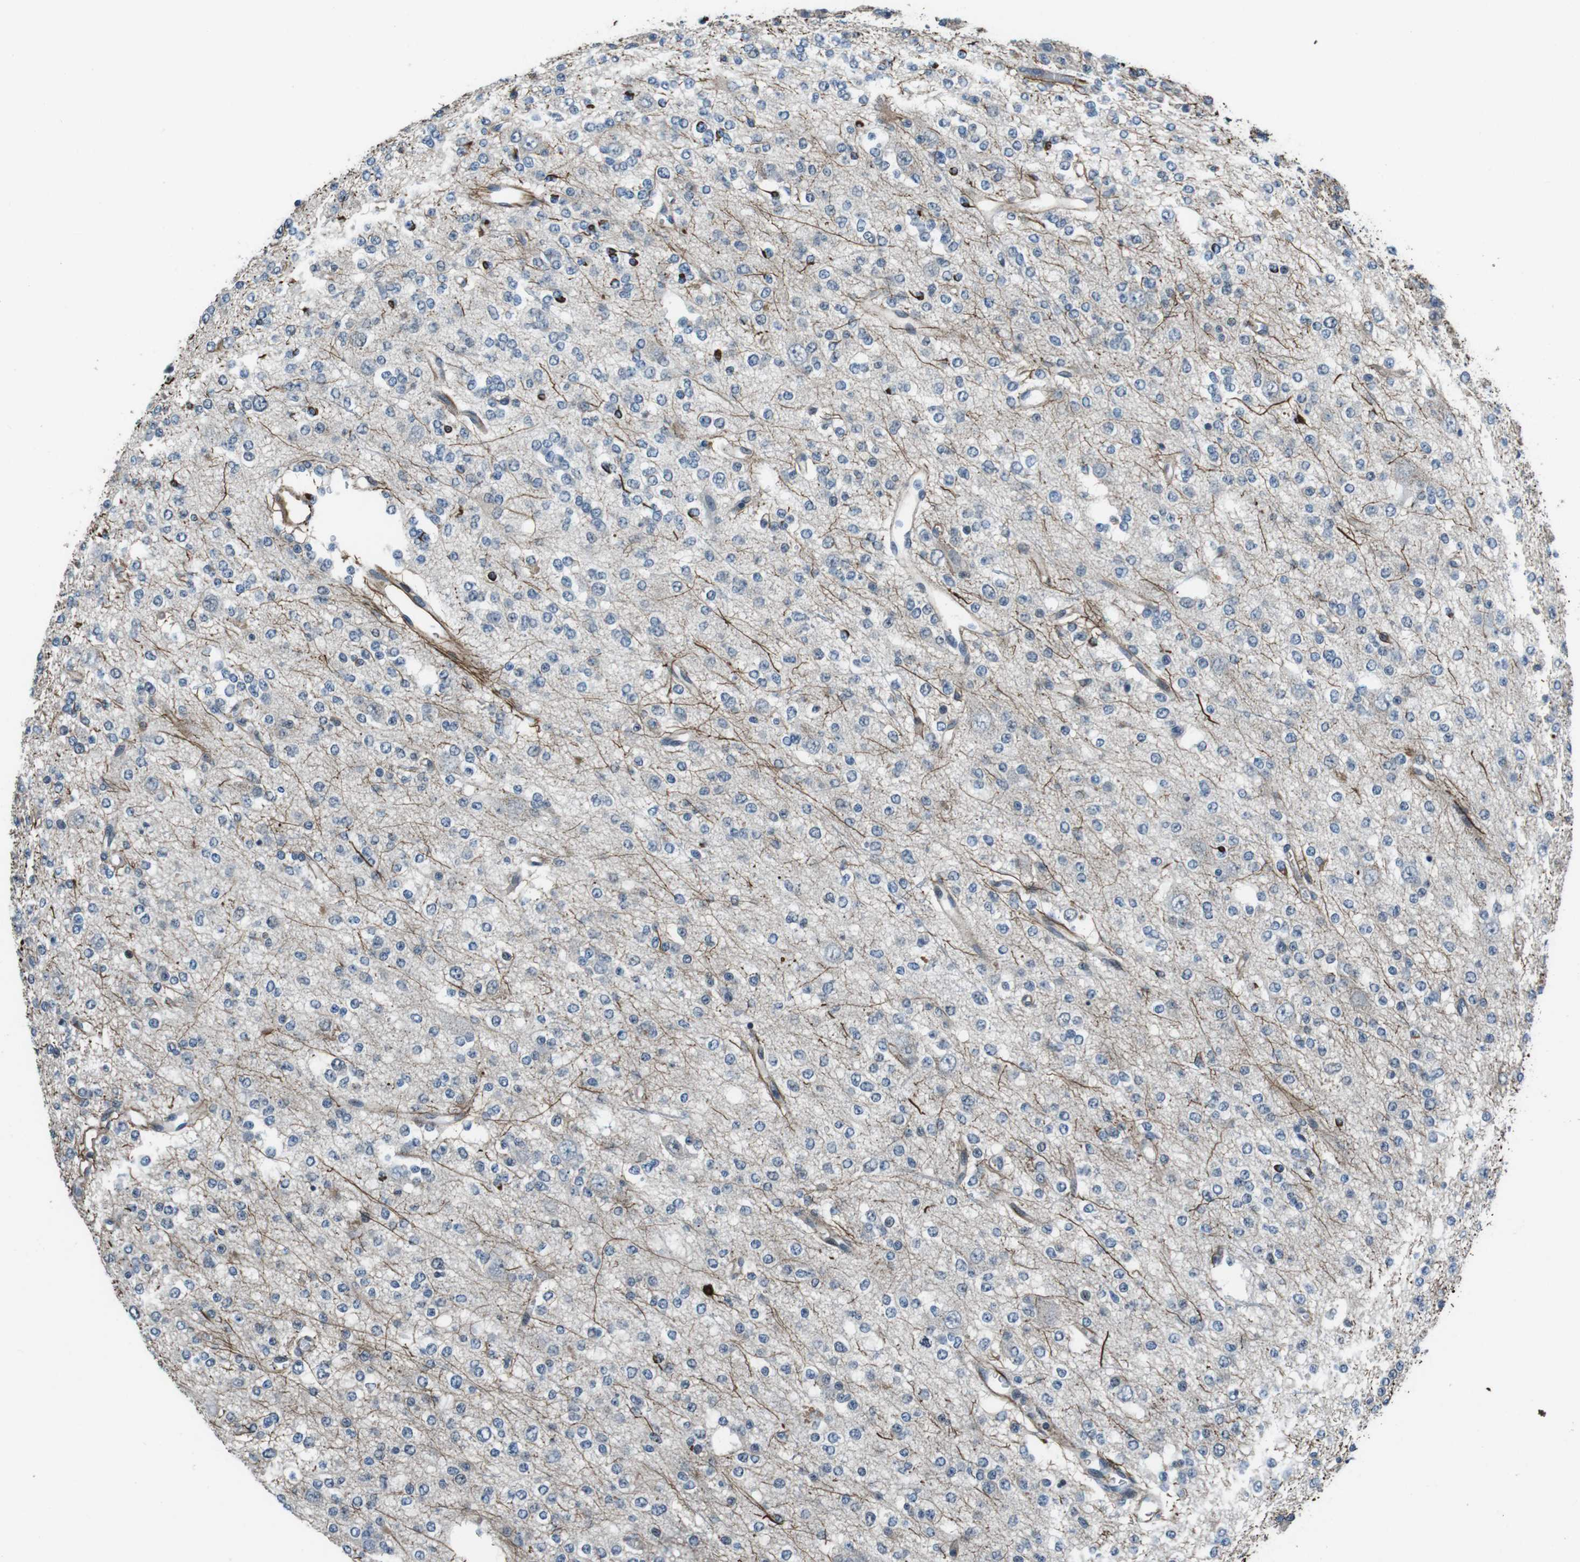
{"staining": {"intensity": "negative", "quantity": "none", "location": "none"}, "tissue": "glioma", "cell_type": "Tumor cells", "image_type": "cancer", "snomed": [{"axis": "morphology", "description": "Glioma, malignant, Low grade"}, {"axis": "topography", "description": "Brain"}], "caption": "A histopathology image of glioma stained for a protein exhibits no brown staining in tumor cells.", "gene": "LRRC49", "patient": {"sex": "male", "age": 38}}